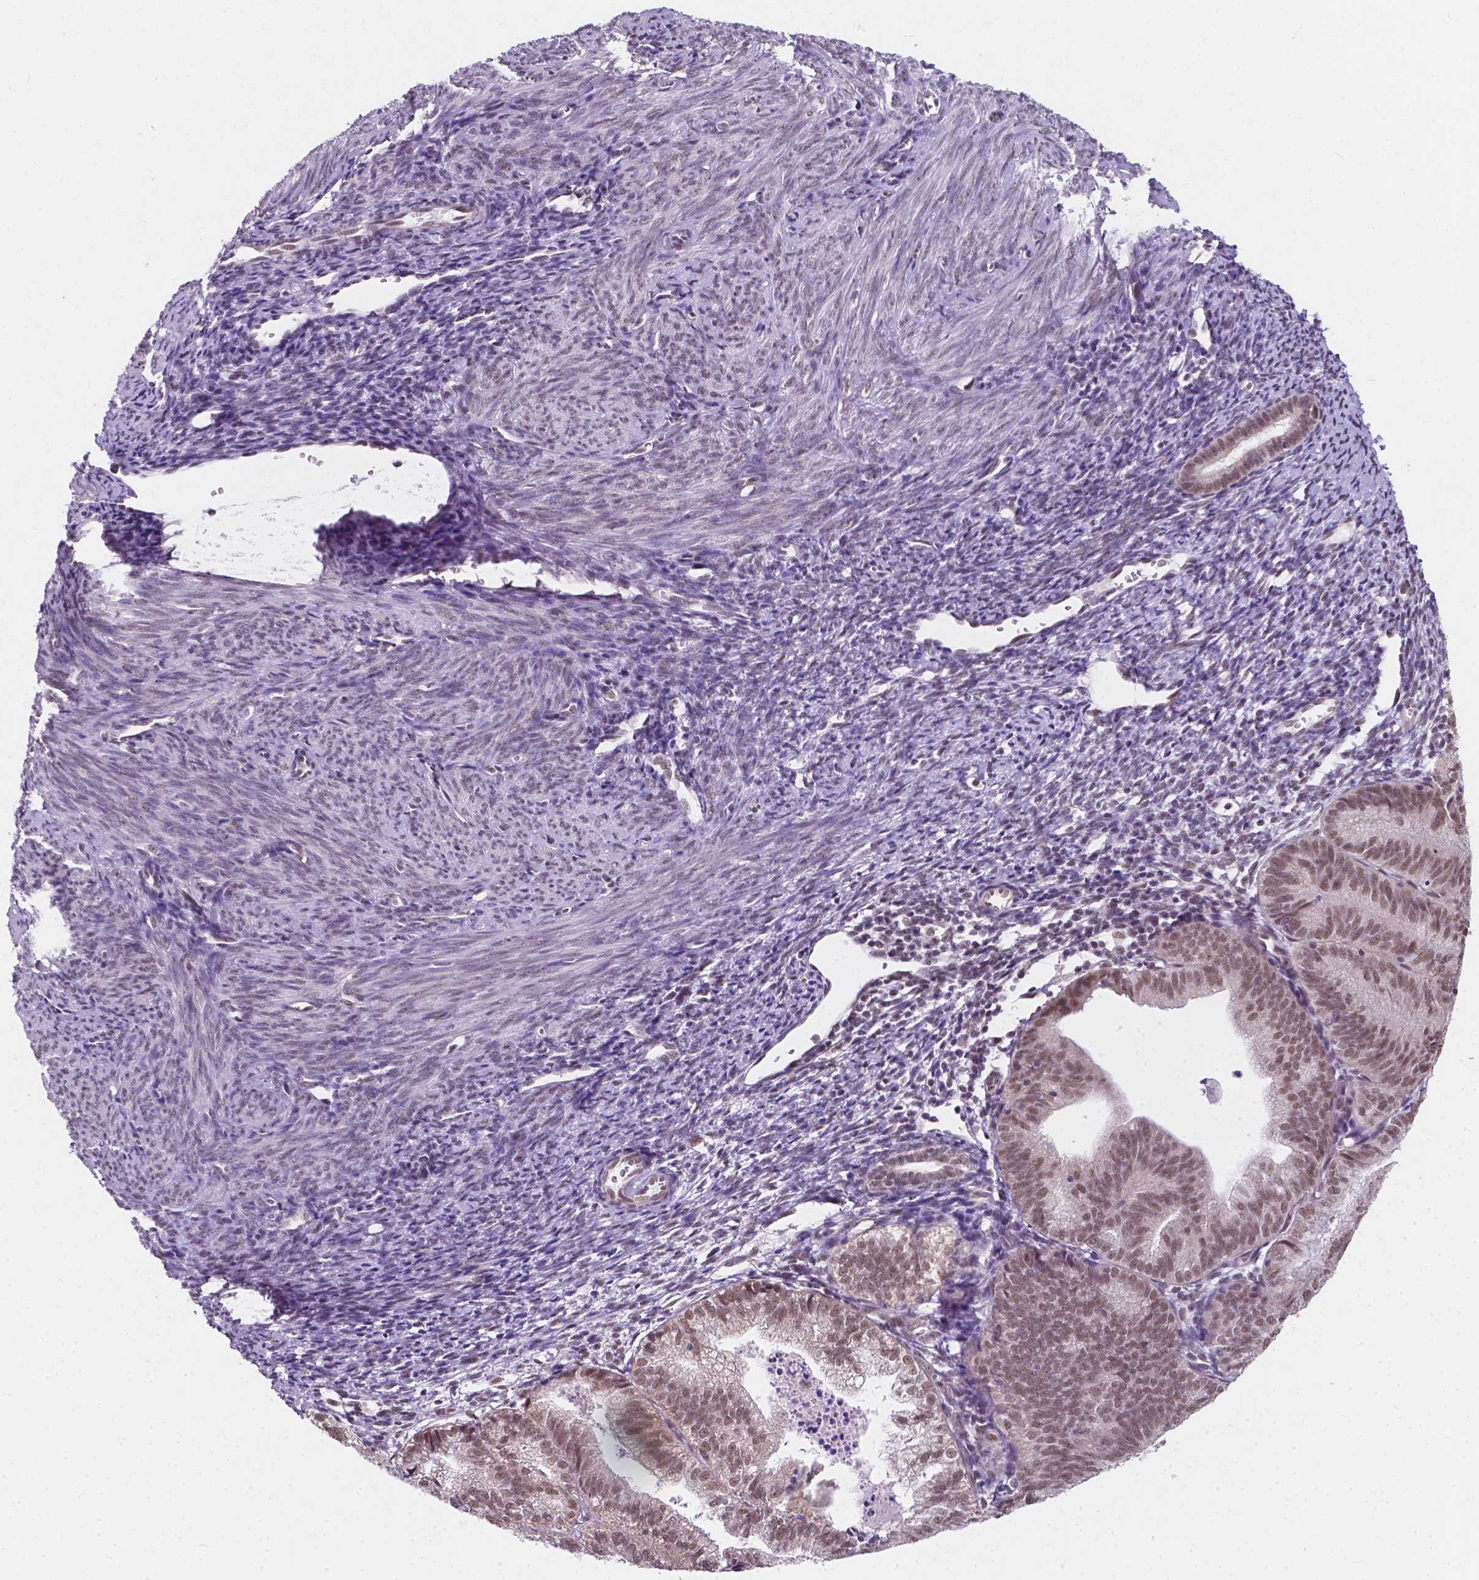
{"staining": {"intensity": "moderate", "quantity": ">75%", "location": "nuclear"}, "tissue": "endometrial cancer", "cell_type": "Tumor cells", "image_type": "cancer", "snomed": [{"axis": "morphology", "description": "Adenocarcinoma, NOS"}, {"axis": "topography", "description": "Endometrium"}], "caption": "Endometrial adenocarcinoma was stained to show a protein in brown. There is medium levels of moderate nuclear expression in approximately >75% of tumor cells.", "gene": "BCAS2", "patient": {"sex": "female", "age": 70}}